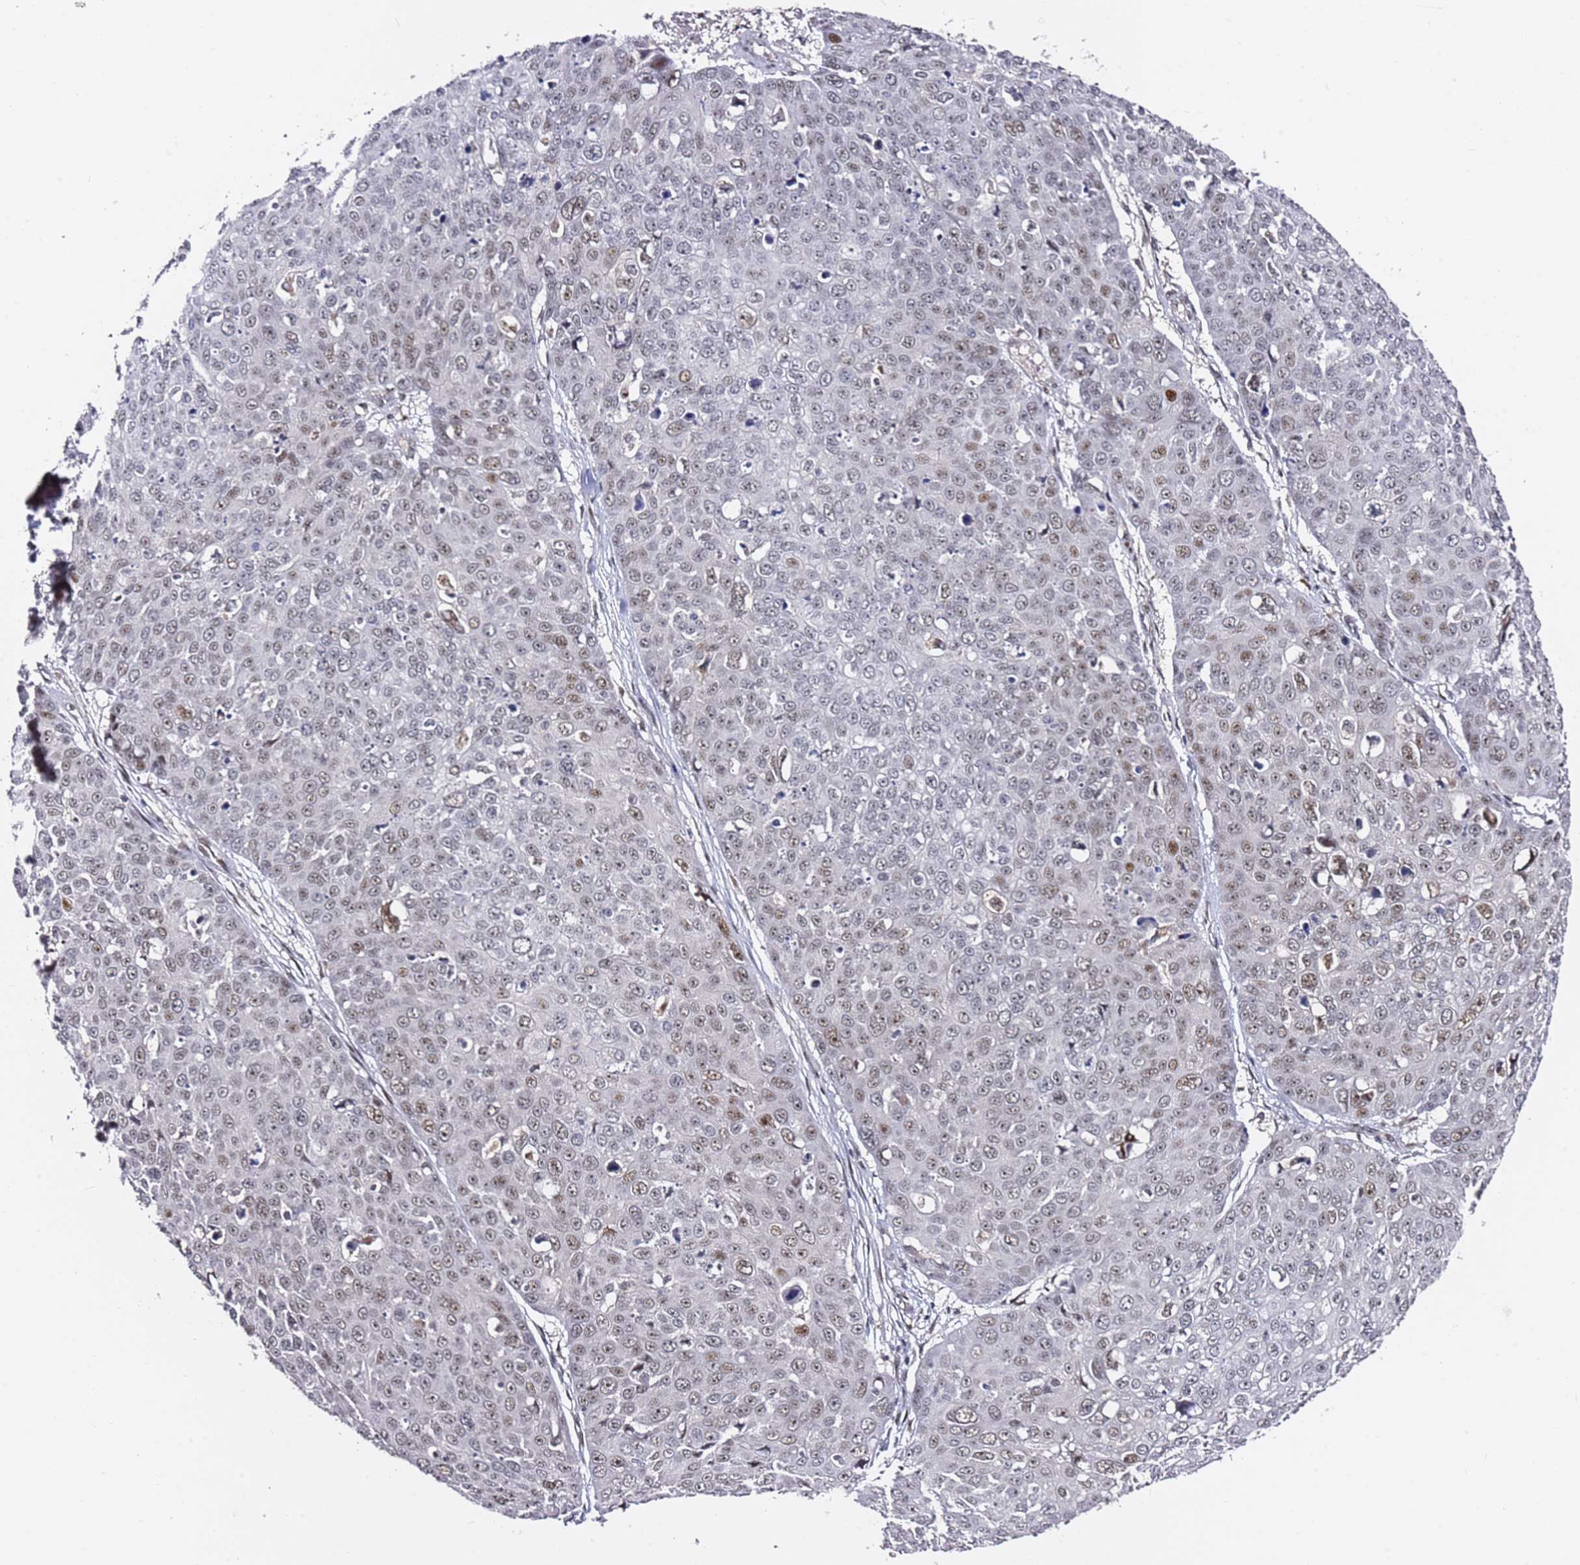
{"staining": {"intensity": "weak", "quantity": "25%-75%", "location": "nuclear"}, "tissue": "skin cancer", "cell_type": "Tumor cells", "image_type": "cancer", "snomed": [{"axis": "morphology", "description": "Squamous cell carcinoma, NOS"}, {"axis": "topography", "description": "Skin"}], "caption": "Skin cancer tissue displays weak nuclear staining in approximately 25%-75% of tumor cells, visualized by immunohistochemistry. The staining was performed using DAB, with brown indicating positive protein expression. Nuclei are stained blue with hematoxylin.", "gene": "FCF1", "patient": {"sex": "male", "age": 71}}